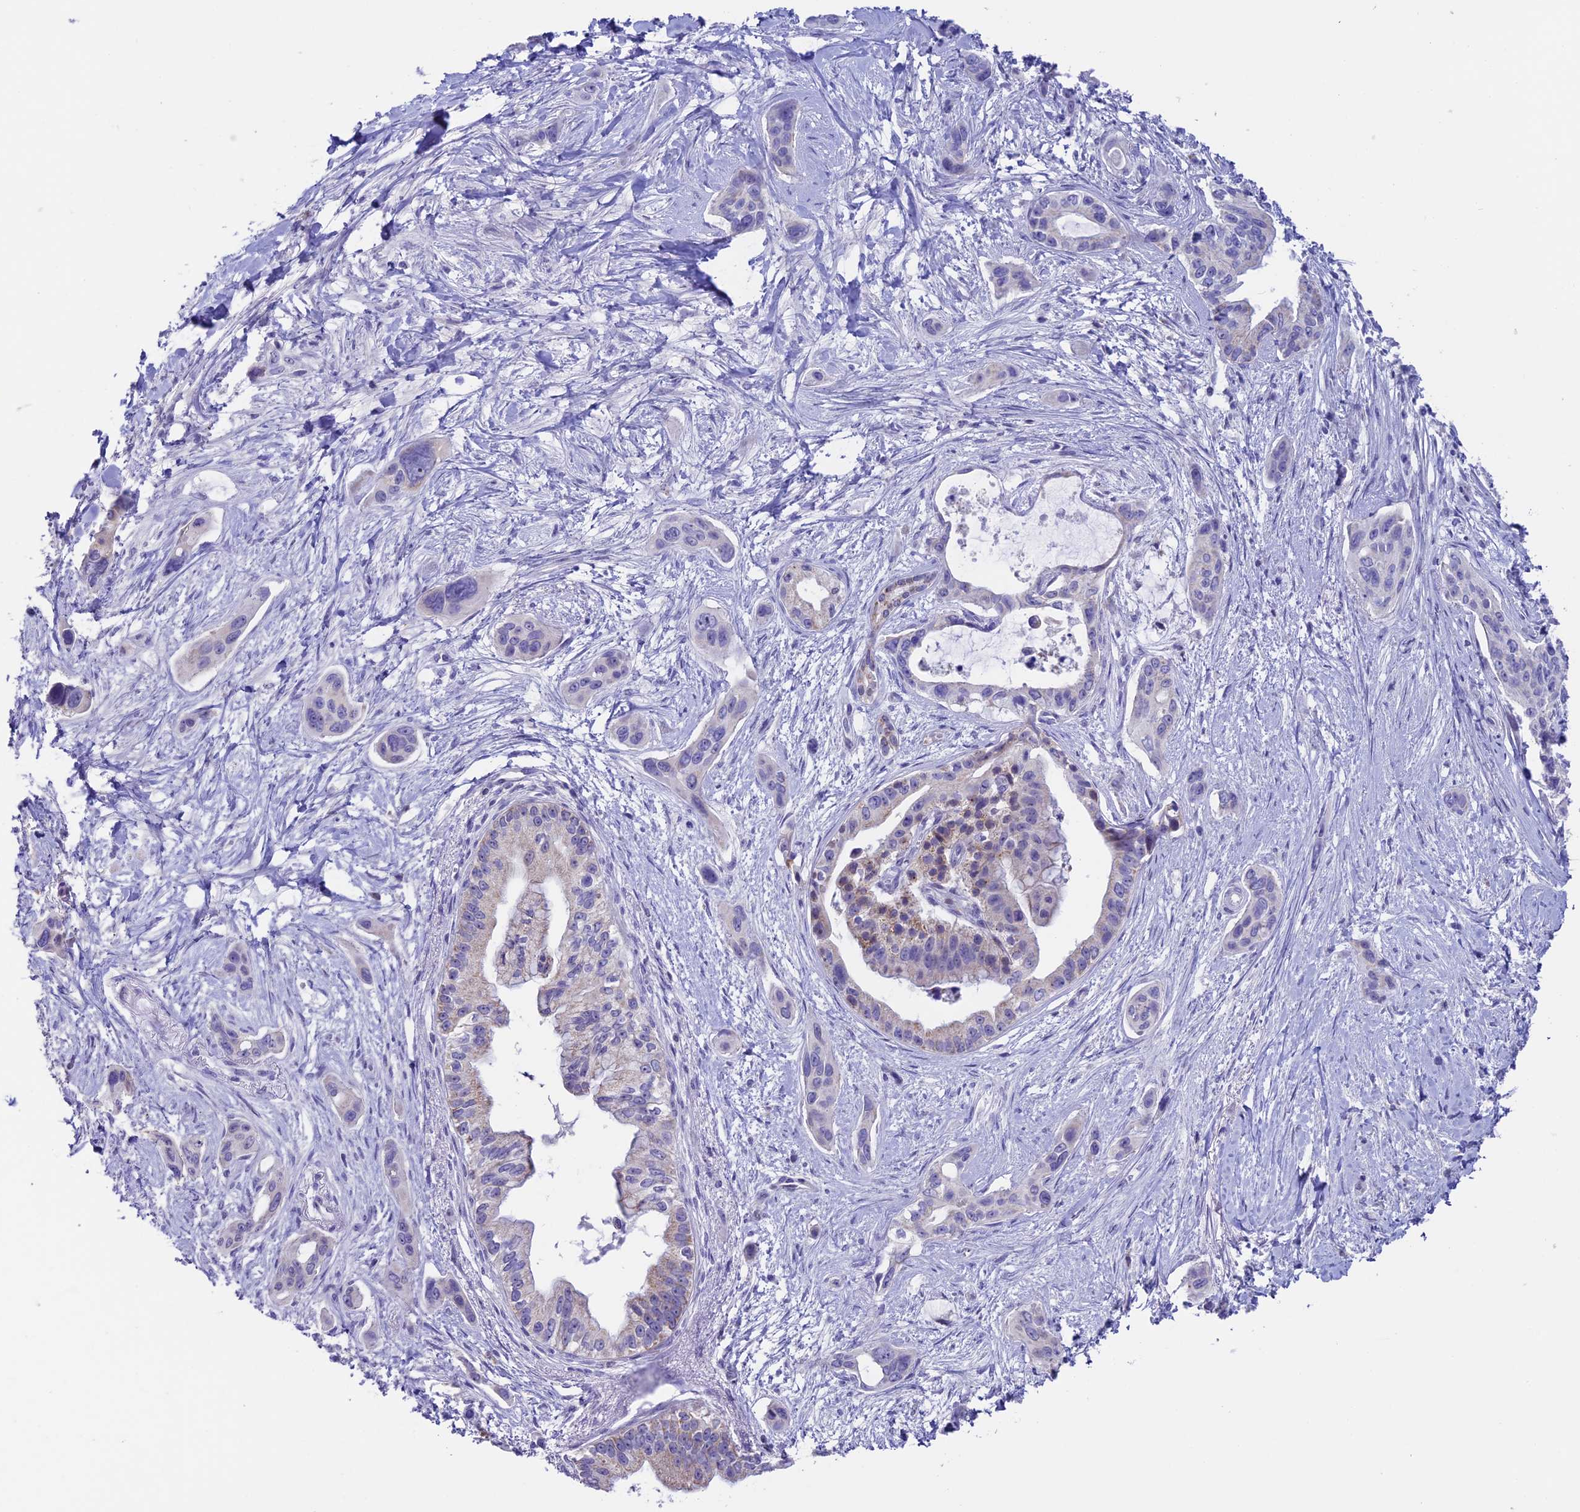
{"staining": {"intensity": "weak", "quantity": "<25%", "location": "cytoplasmic/membranous"}, "tissue": "pancreatic cancer", "cell_type": "Tumor cells", "image_type": "cancer", "snomed": [{"axis": "morphology", "description": "Adenocarcinoma, NOS"}, {"axis": "topography", "description": "Pancreas"}], "caption": "Tumor cells are negative for protein expression in human pancreatic cancer.", "gene": "SLC10A1", "patient": {"sex": "male", "age": 72}}